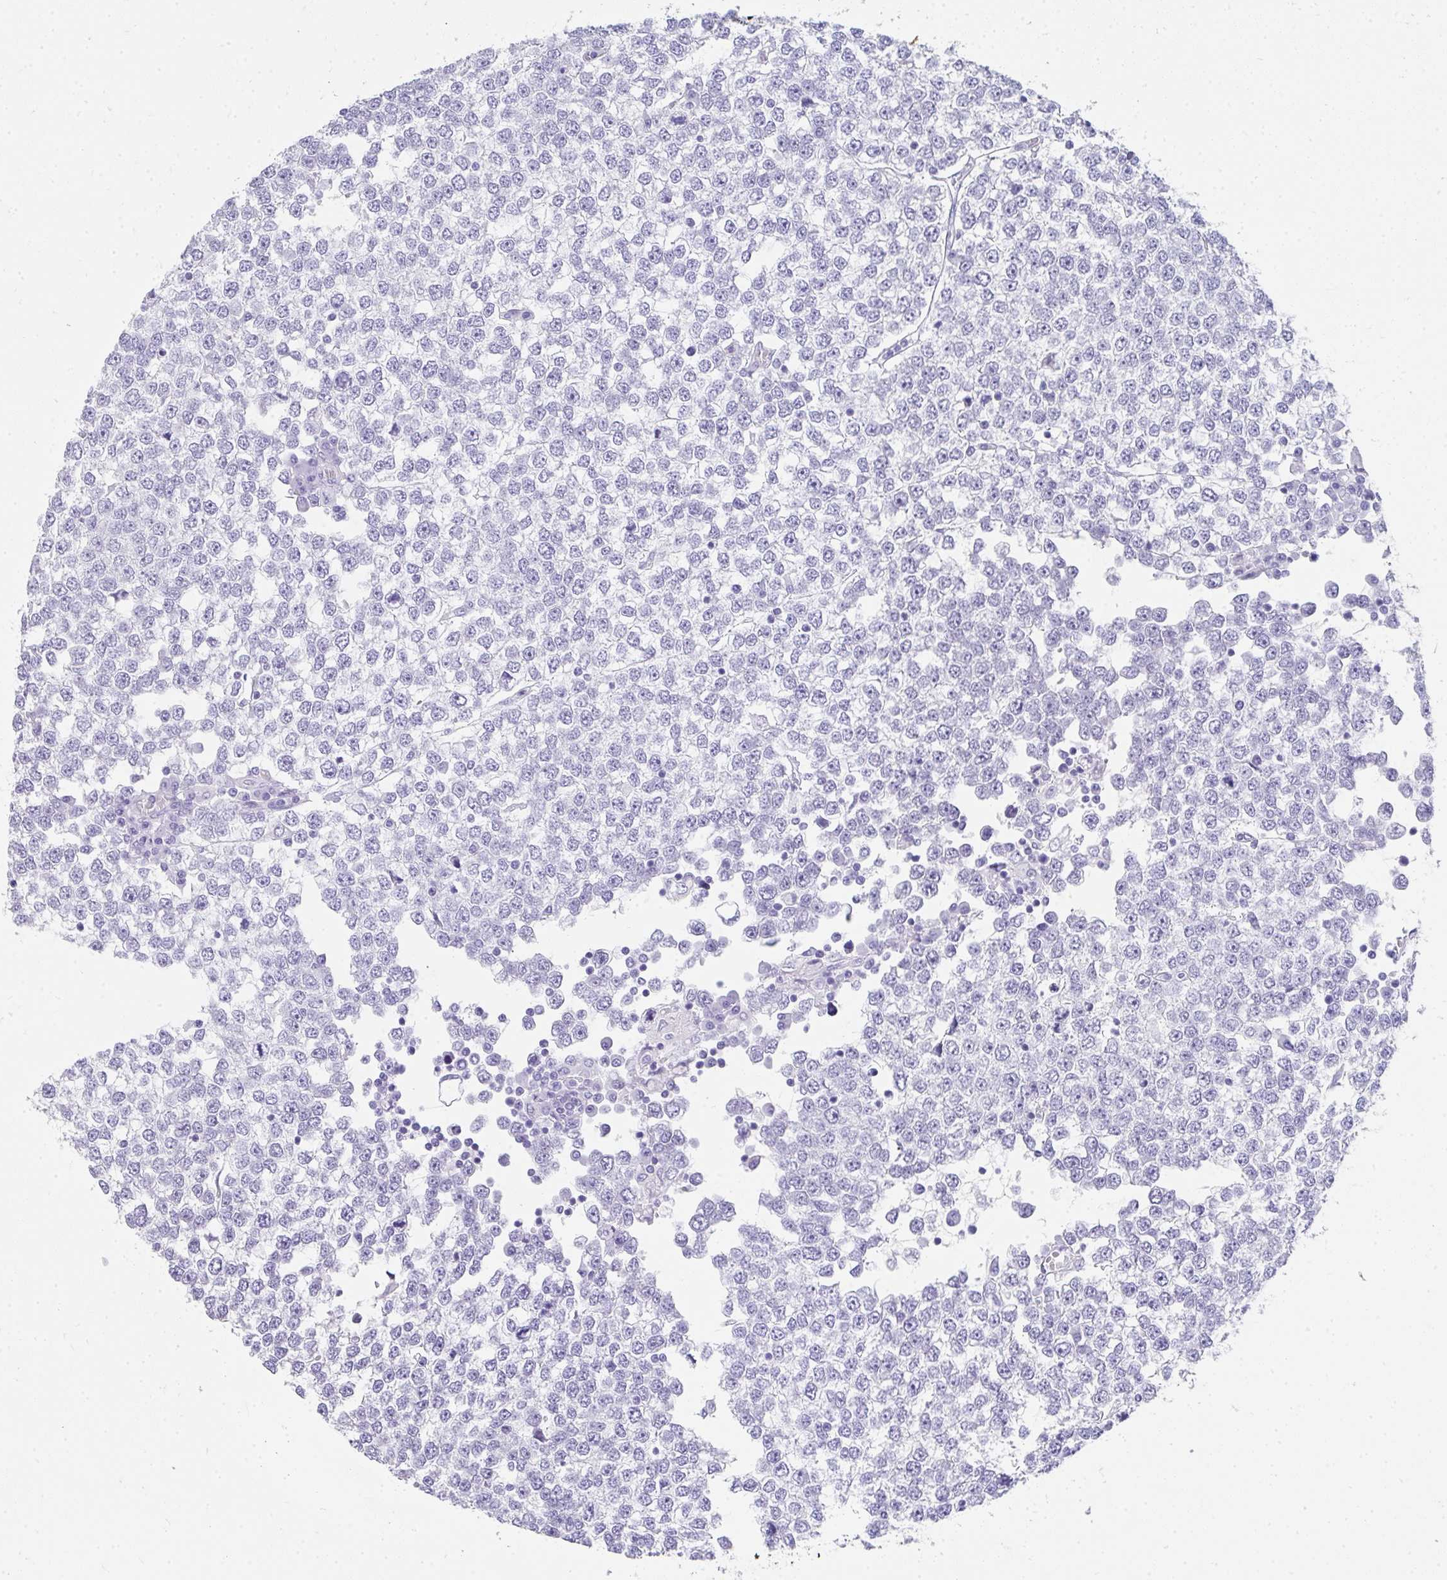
{"staining": {"intensity": "negative", "quantity": "none", "location": "none"}, "tissue": "testis cancer", "cell_type": "Tumor cells", "image_type": "cancer", "snomed": [{"axis": "morphology", "description": "Seminoma, NOS"}, {"axis": "topography", "description": "Testis"}], "caption": "This is an IHC image of seminoma (testis). There is no expression in tumor cells.", "gene": "RLF", "patient": {"sex": "male", "age": 65}}